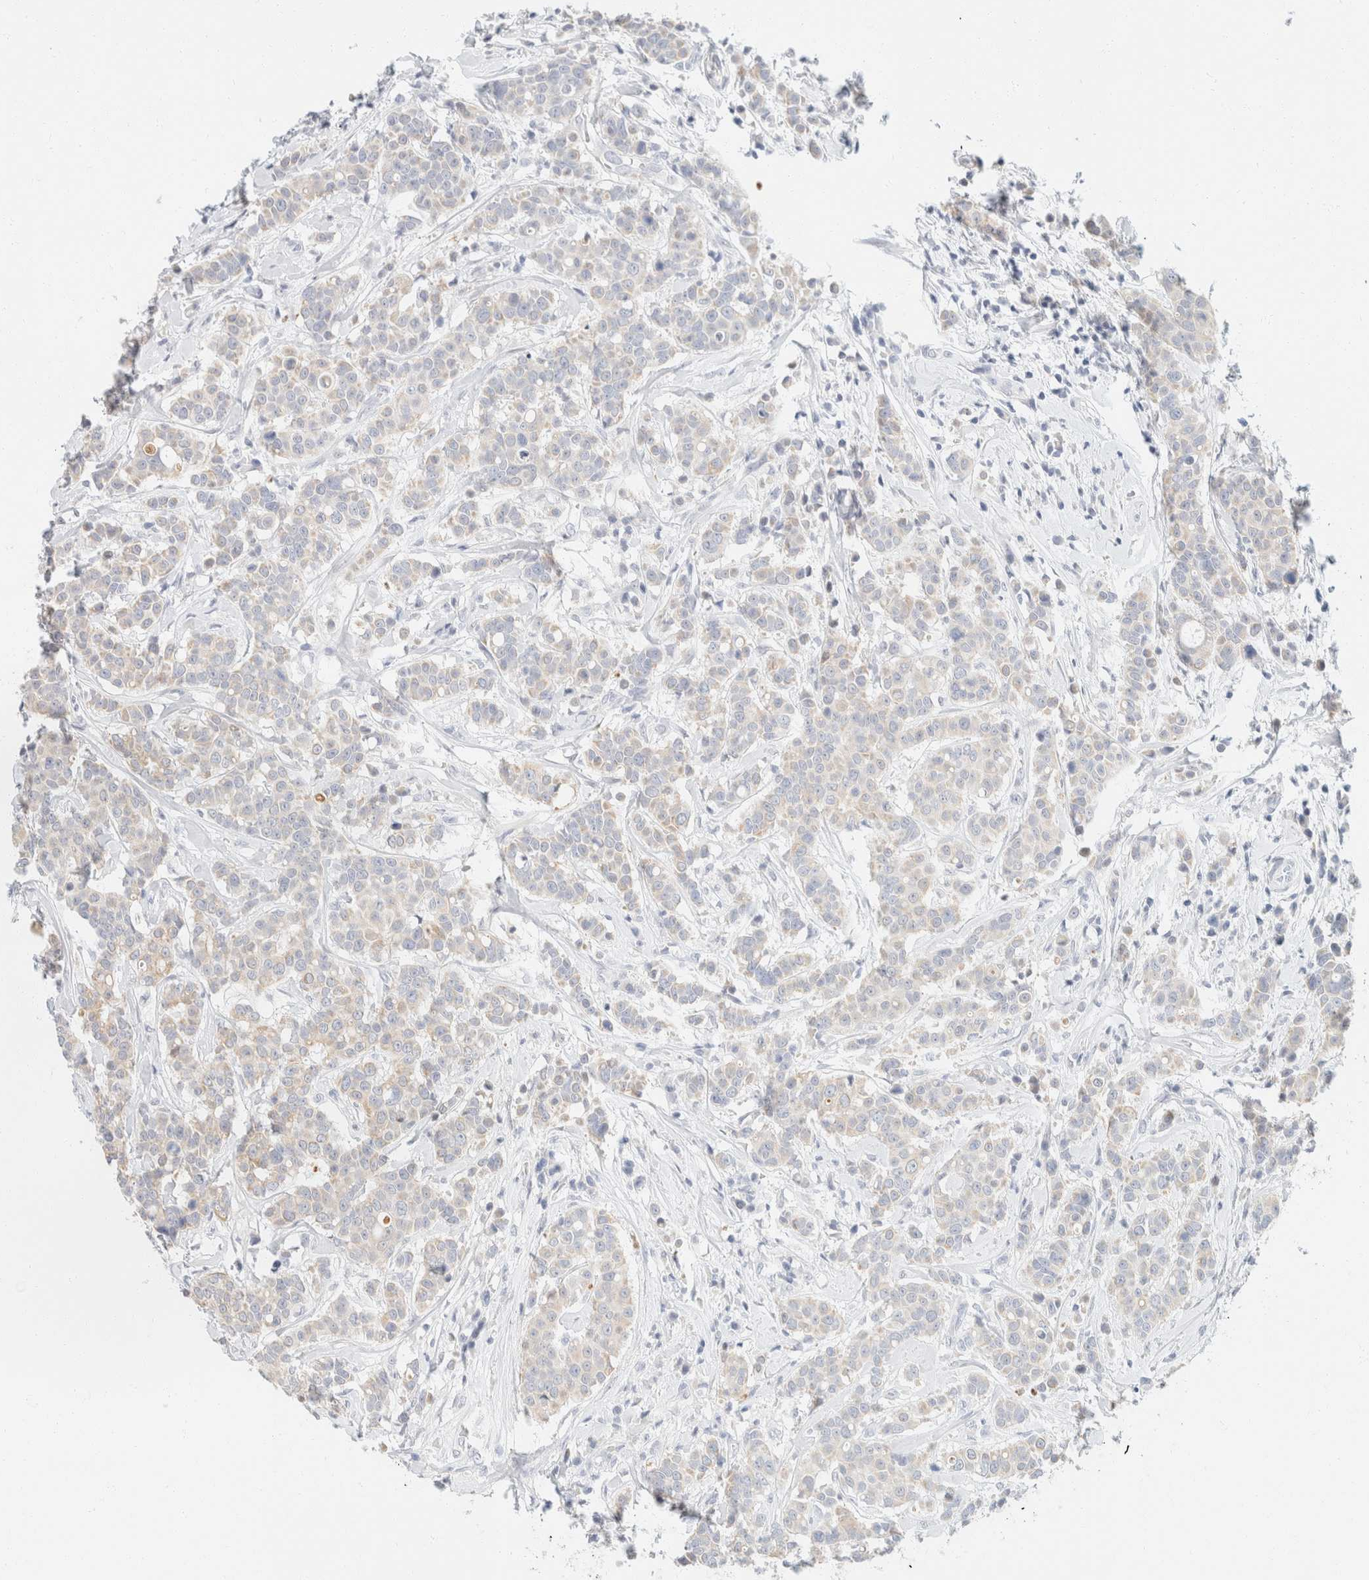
{"staining": {"intensity": "negative", "quantity": "none", "location": "none"}, "tissue": "breast cancer", "cell_type": "Tumor cells", "image_type": "cancer", "snomed": [{"axis": "morphology", "description": "Duct carcinoma"}, {"axis": "topography", "description": "Breast"}], "caption": "DAB (3,3'-diaminobenzidine) immunohistochemical staining of human intraductal carcinoma (breast) displays no significant staining in tumor cells.", "gene": "KRT20", "patient": {"sex": "female", "age": 27}}